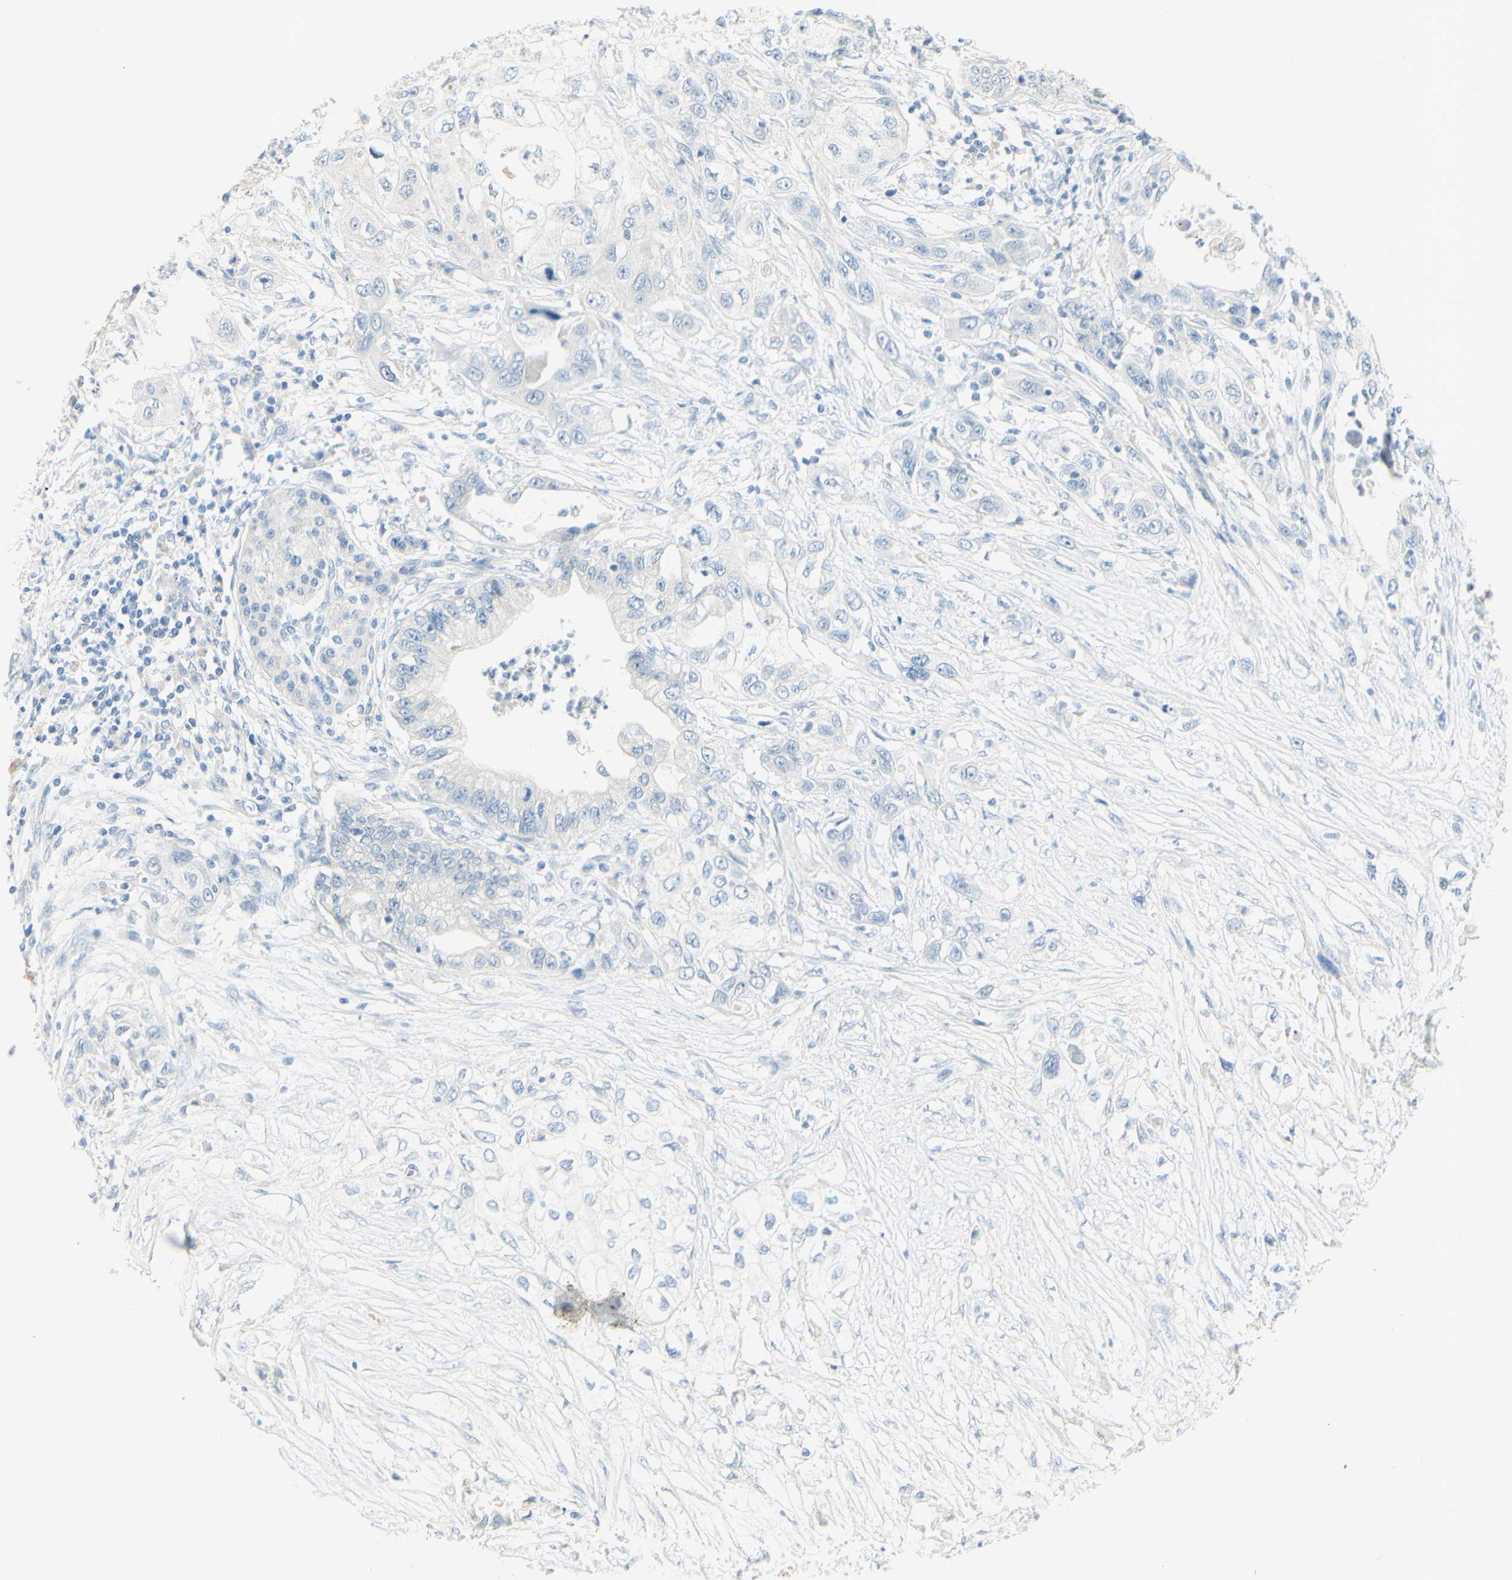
{"staining": {"intensity": "negative", "quantity": "none", "location": "none"}, "tissue": "pancreatic cancer", "cell_type": "Tumor cells", "image_type": "cancer", "snomed": [{"axis": "morphology", "description": "Adenocarcinoma, NOS"}, {"axis": "topography", "description": "Pancreas"}], "caption": "The histopathology image demonstrates no significant positivity in tumor cells of pancreatic cancer (adenocarcinoma).", "gene": "ART3", "patient": {"sex": "female", "age": 70}}